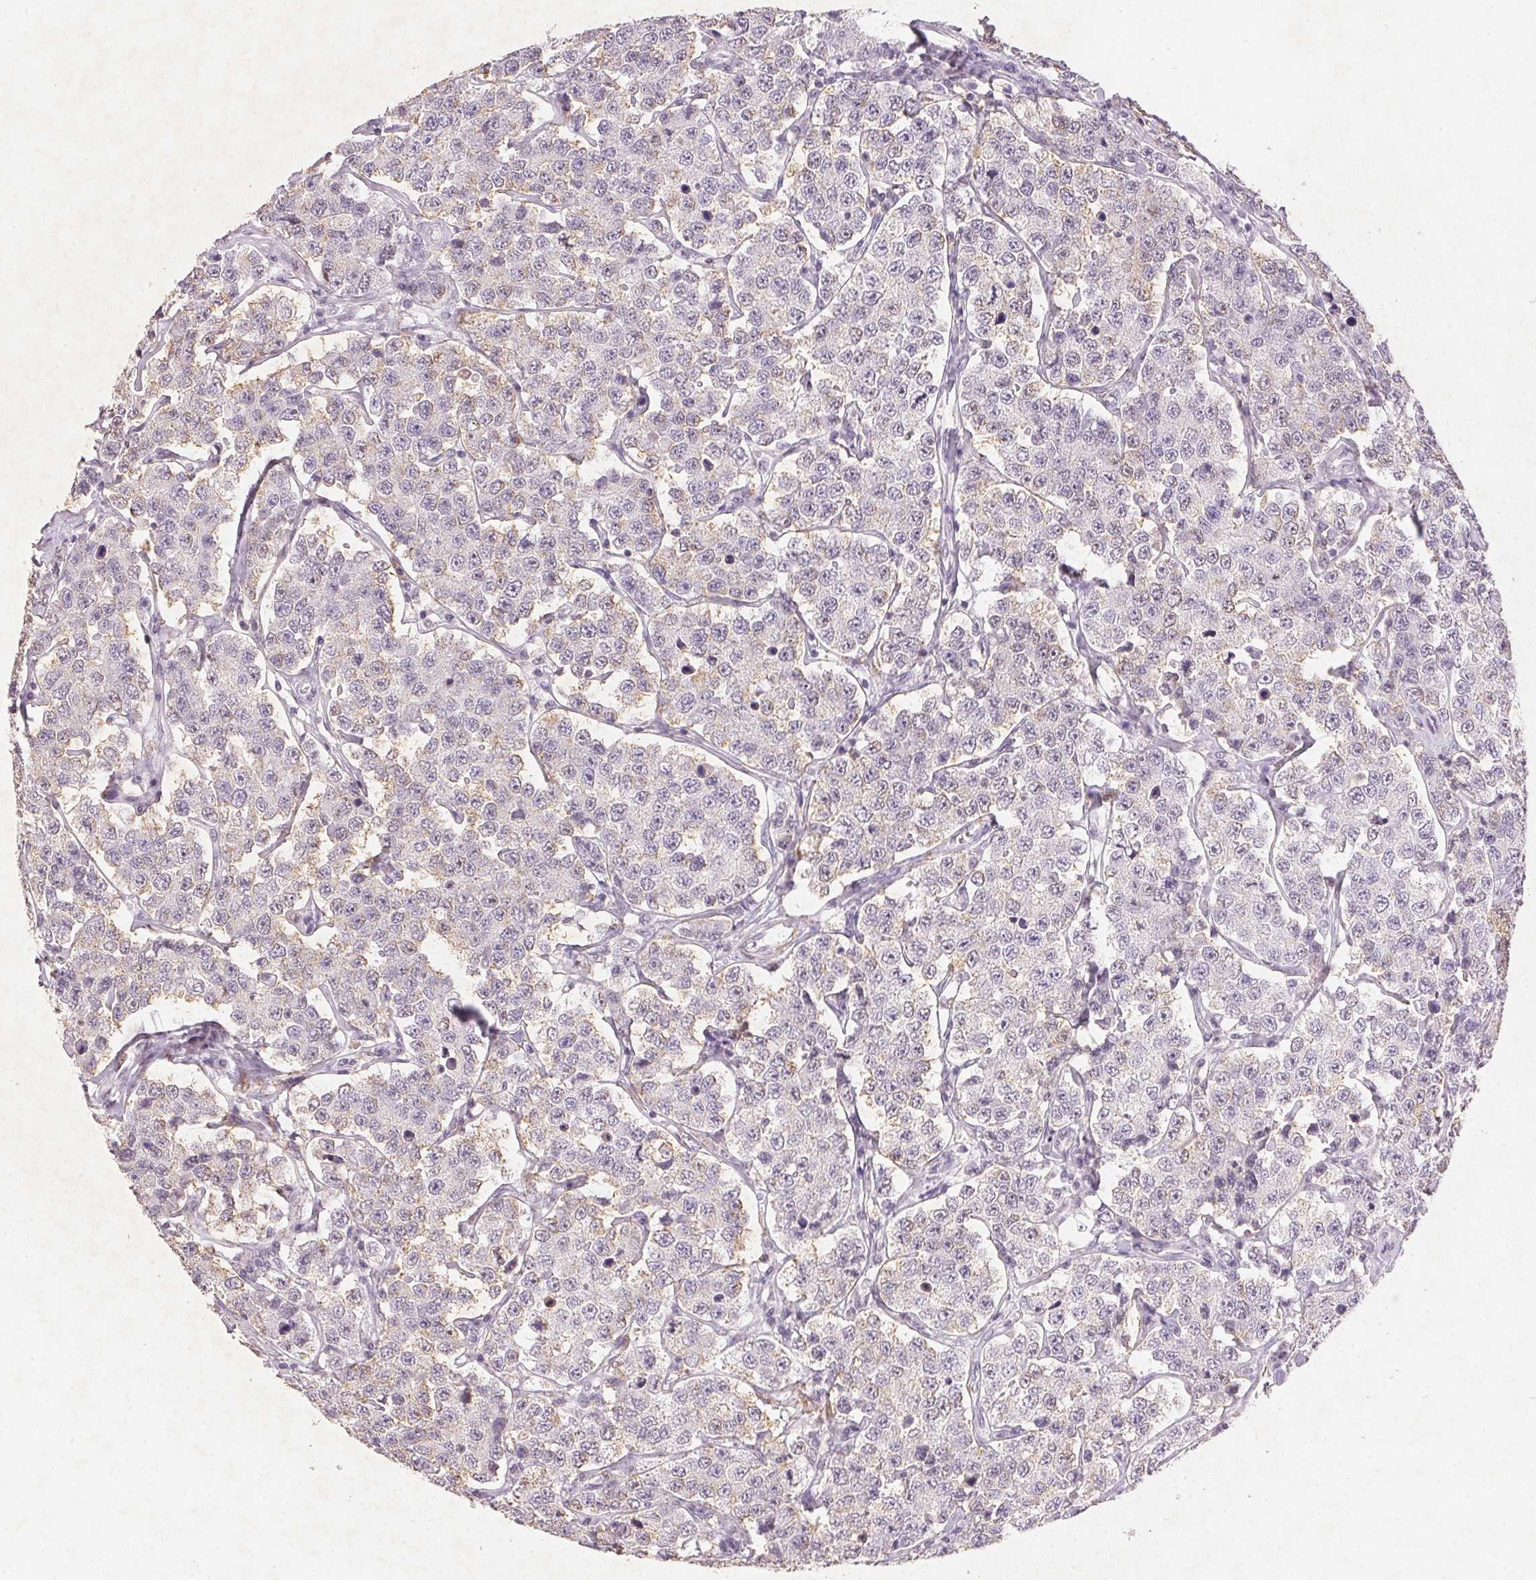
{"staining": {"intensity": "weak", "quantity": "<25%", "location": "cytoplasmic/membranous"}, "tissue": "testis cancer", "cell_type": "Tumor cells", "image_type": "cancer", "snomed": [{"axis": "morphology", "description": "Seminoma, NOS"}, {"axis": "topography", "description": "Testis"}], "caption": "The histopathology image reveals no staining of tumor cells in testis cancer (seminoma). (Brightfield microscopy of DAB immunohistochemistry (IHC) at high magnification).", "gene": "SMTN", "patient": {"sex": "male", "age": 34}}